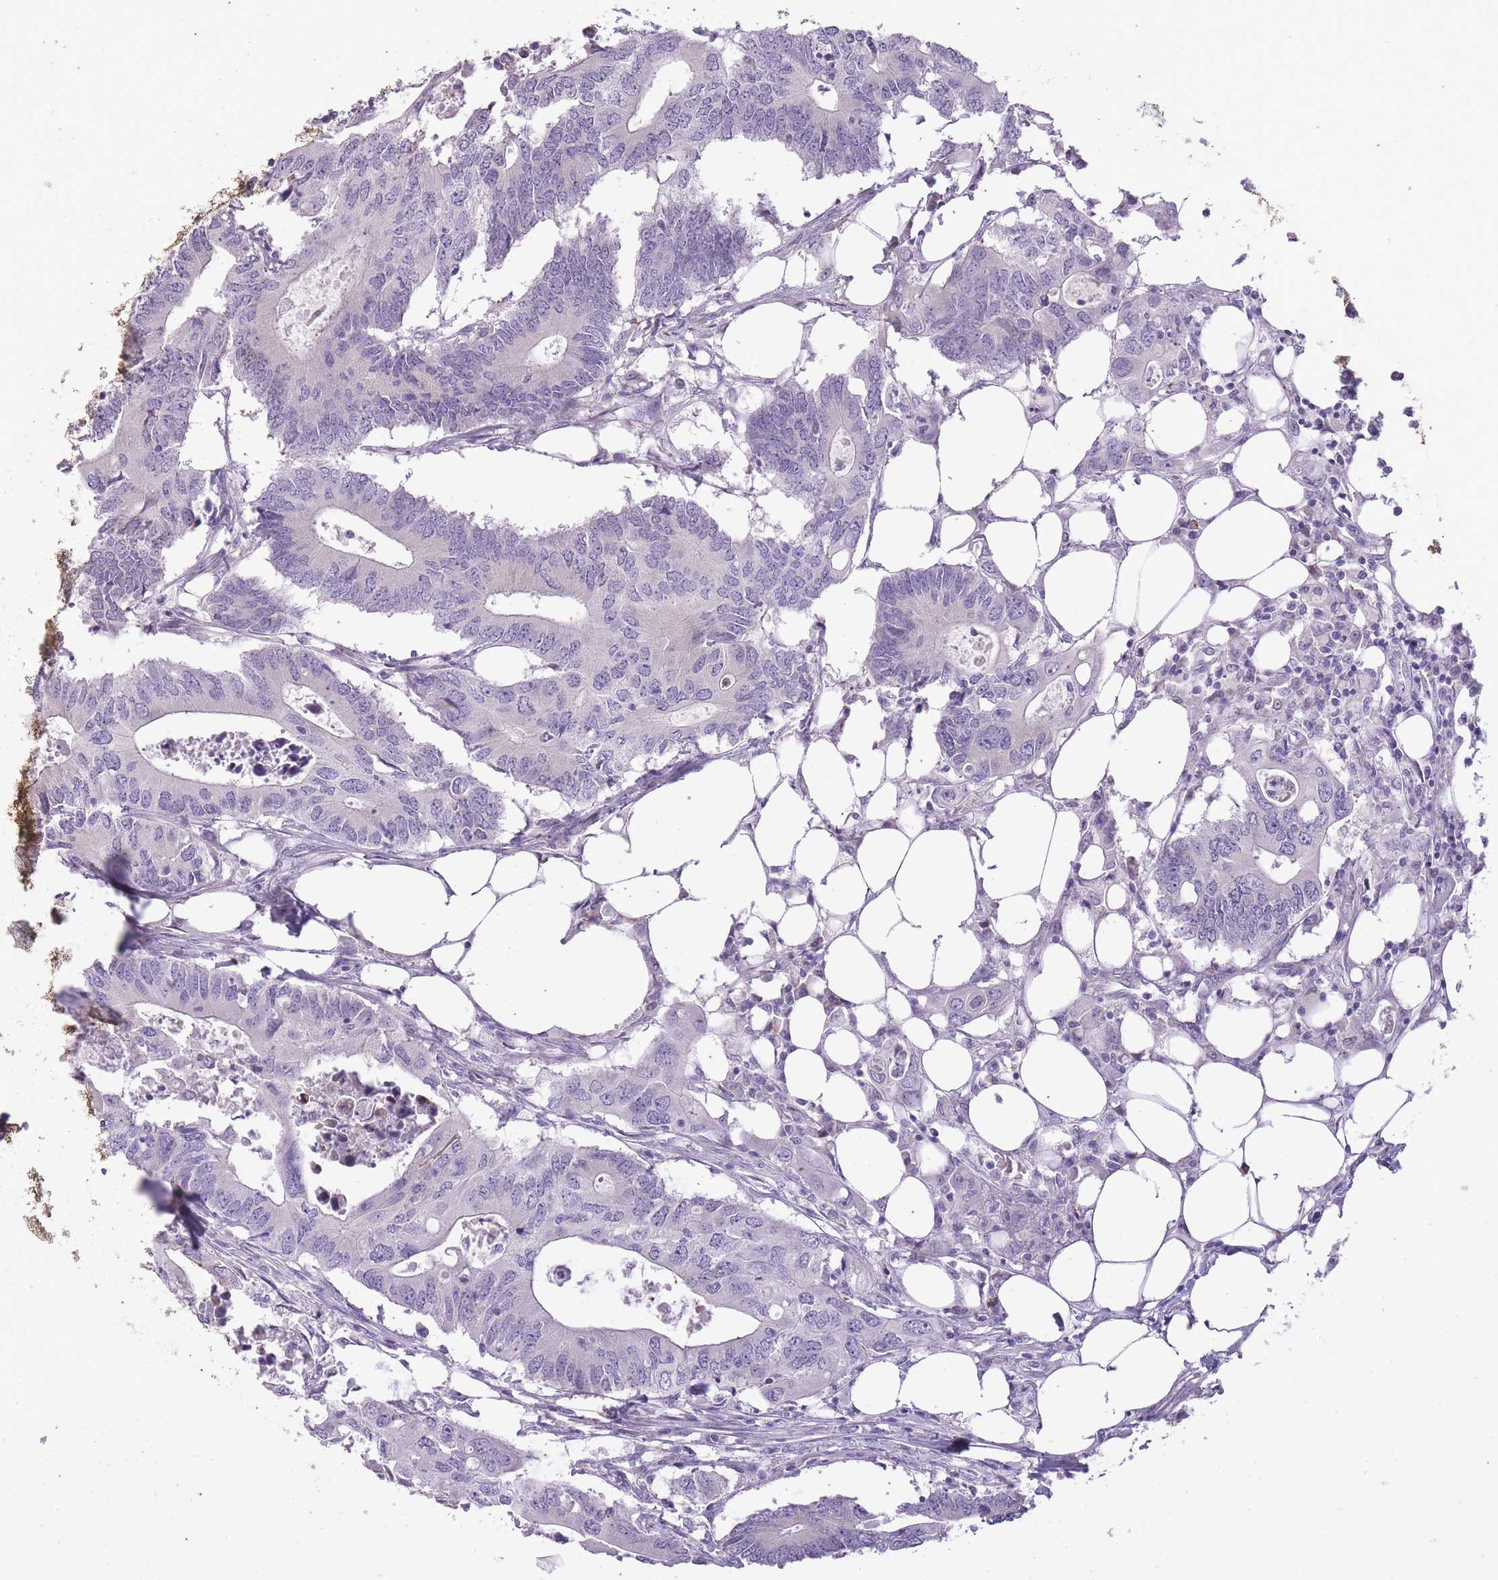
{"staining": {"intensity": "negative", "quantity": "none", "location": "none"}, "tissue": "colorectal cancer", "cell_type": "Tumor cells", "image_type": "cancer", "snomed": [{"axis": "morphology", "description": "Adenocarcinoma, NOS"}, {"axis": "topography", "description": "Colon"}], "caption": "DAB (3,3'-diaminobenzidine) immunohistochemical staining of human adenocarcinoma (colorectal) displays no significant positivity in tumor cells.", "gene": "CNTNAP3", "patient": {"sex": "male", "age": 71}}